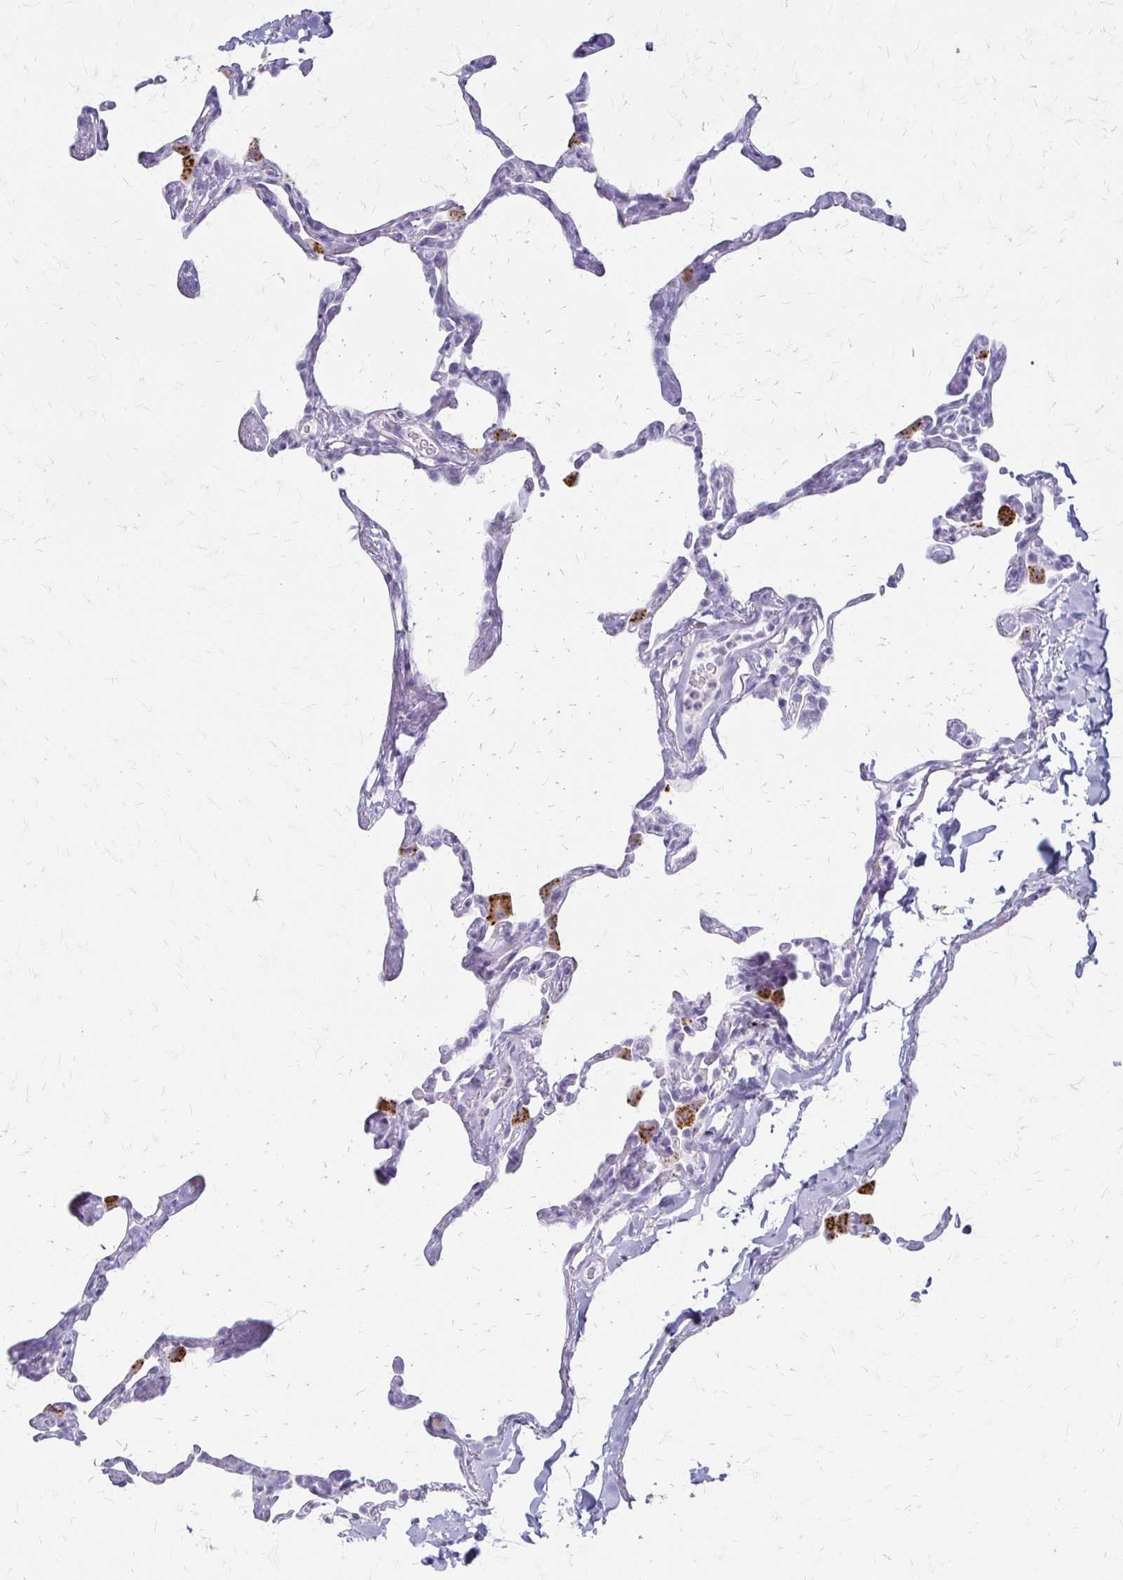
{"staining": {"intensity": "negative", "quantity": "none", "location": "none"}, "tissue": "lung", "cell_type": "Alveolar cells", "image_type": "normal", "snomed": [{"axis": "morphology", "description": "Normal tissue, NOS"}, {"axis": "topography", "description": "Lung"}], "caption": "The photomicrograph reveals no staining of alveolar cells in normal lung. (DAB (3,3'-diaminobenzidine) IHC with hematoxylin counter stain).", "gene": "ACP5", "patient": {"sex": "male", "age": 65}}